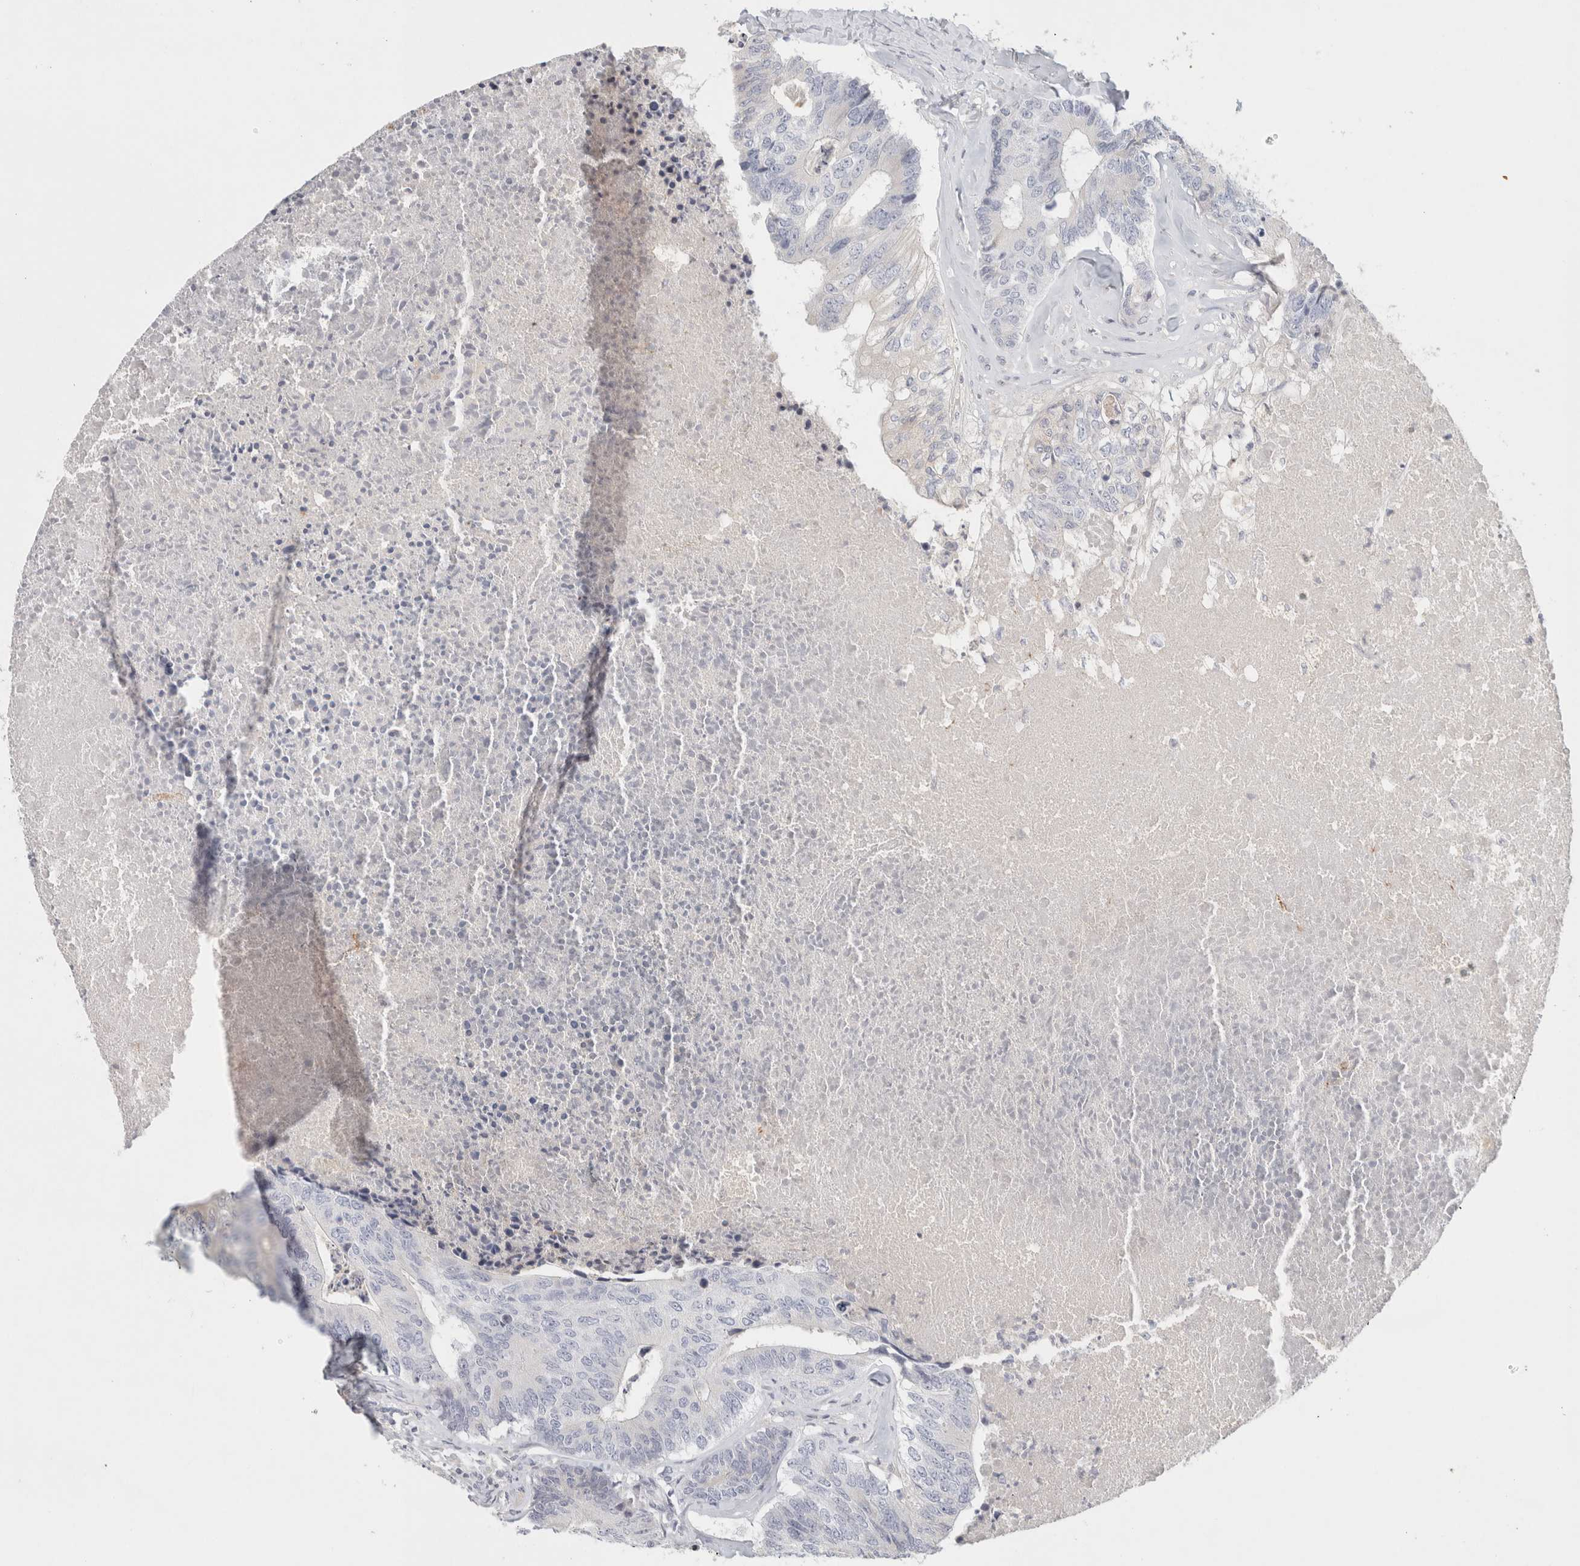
{"staining": {"intensity": "negative", "quantity": "none", "location": "none"}, "tissue": "colorectal cancer", "cell_type": "Tumor cells", "image_type": "cancer", "snomed": [{"axis": "morphology", "description": "Adenocarcinoma, NOS"}, {"axis": "topography", "description": "Colon"}], "caption": "This is an immunohistochemistry micrograph of human colorectal cancer. There is no positivity in tumor cells.", "gene": "STK31", "patient": {"sex": "female", "age": 67}}